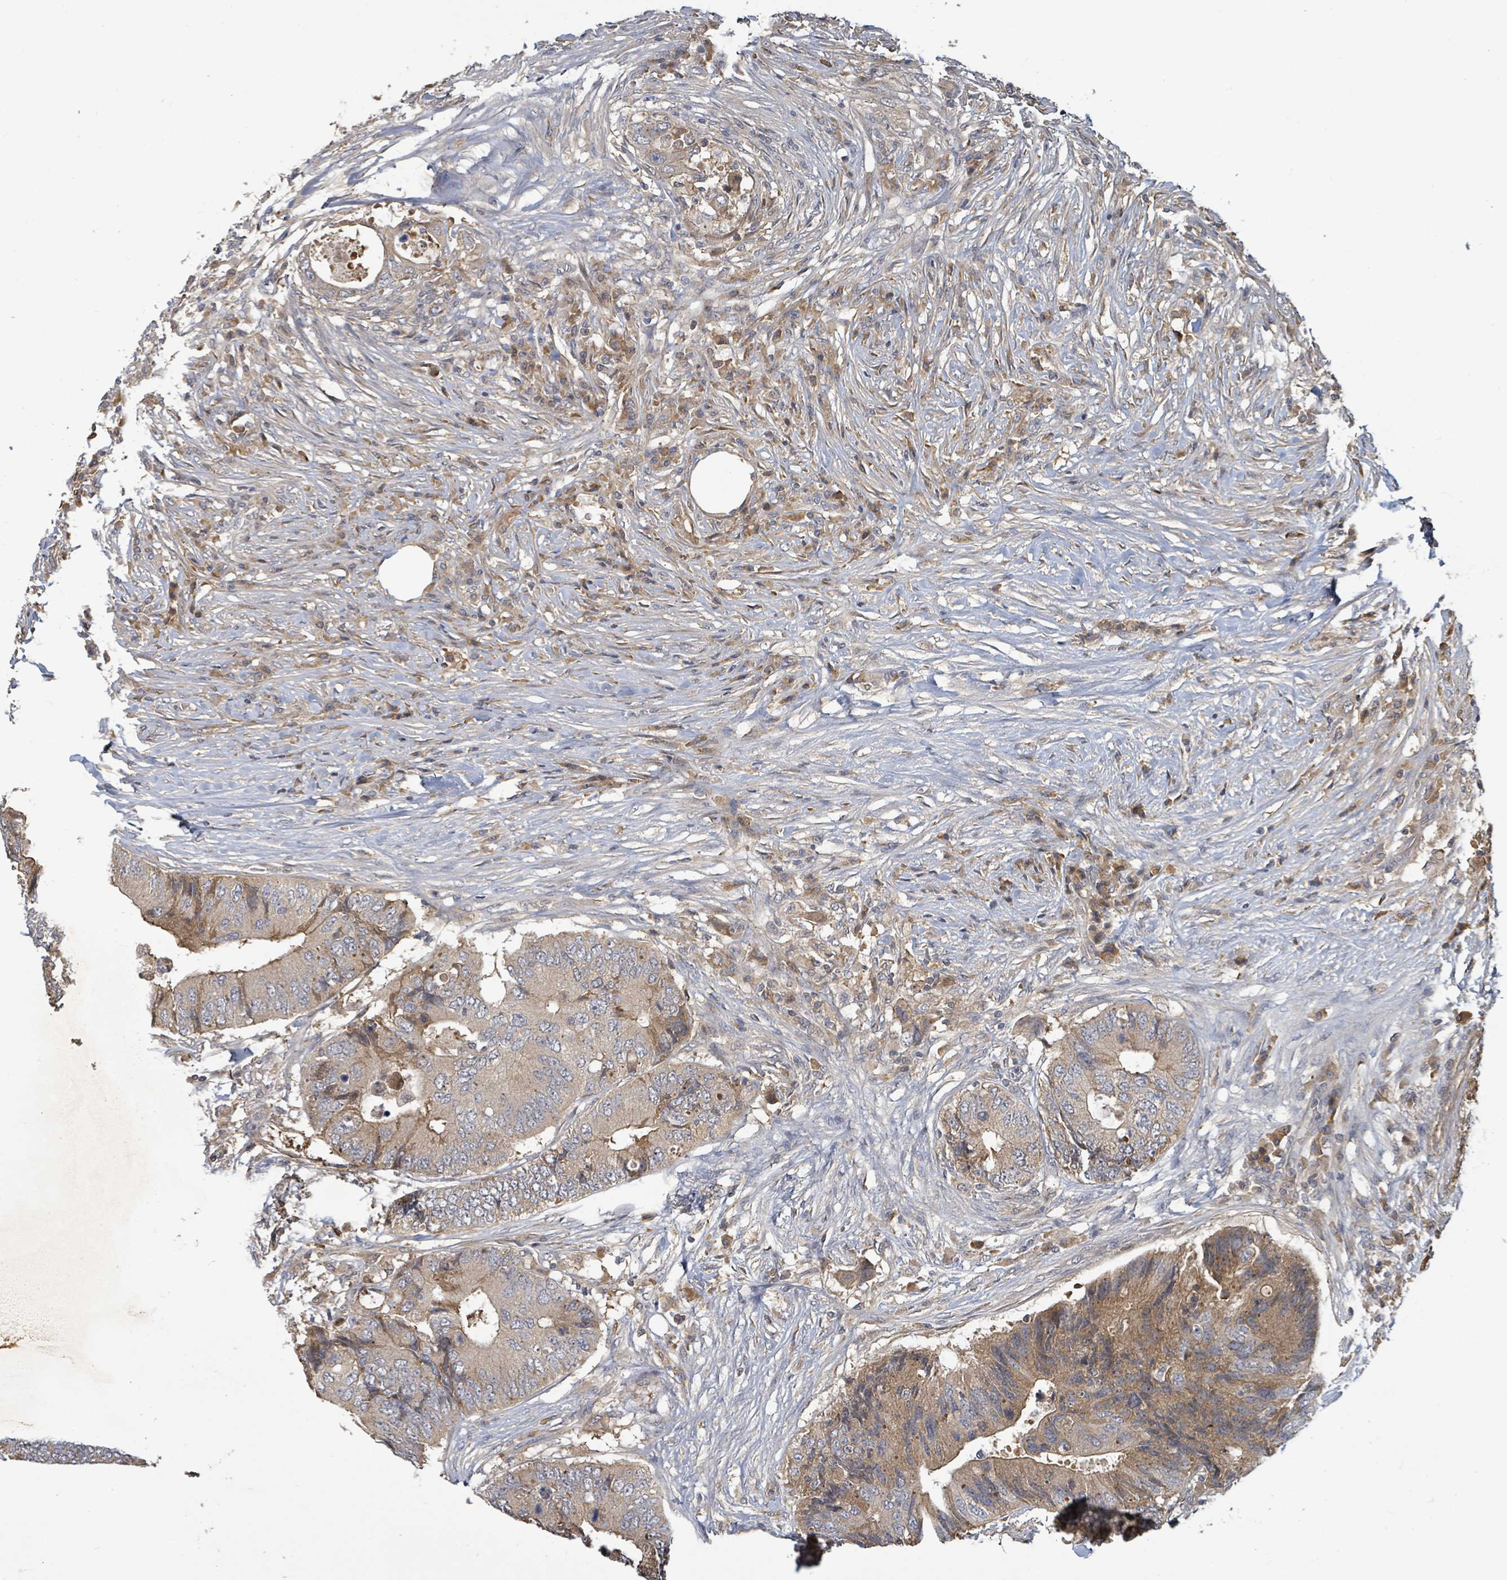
{"staining": {"intensity": "moderate", "quantity": ">75%", "location": "cytoplasmic/membranous"}, "tissue": "colorectal cancer", "cell_type": "Tumor cells", "image_type": "cancer", "snomed": [{"axis": "morphology", "description": "Adenocarcinoma, NOS"}, {"axis": "topography", "description": "Colon"}], "caption": "Adenocarcinoma (colorectal) stained with immunohistochemistry reveals moderate cytoplasmic/membranous staining in approximately >75% of tumor cells.", "gene": "STARD4", "patient": {"sex": "male", "age": 71}}